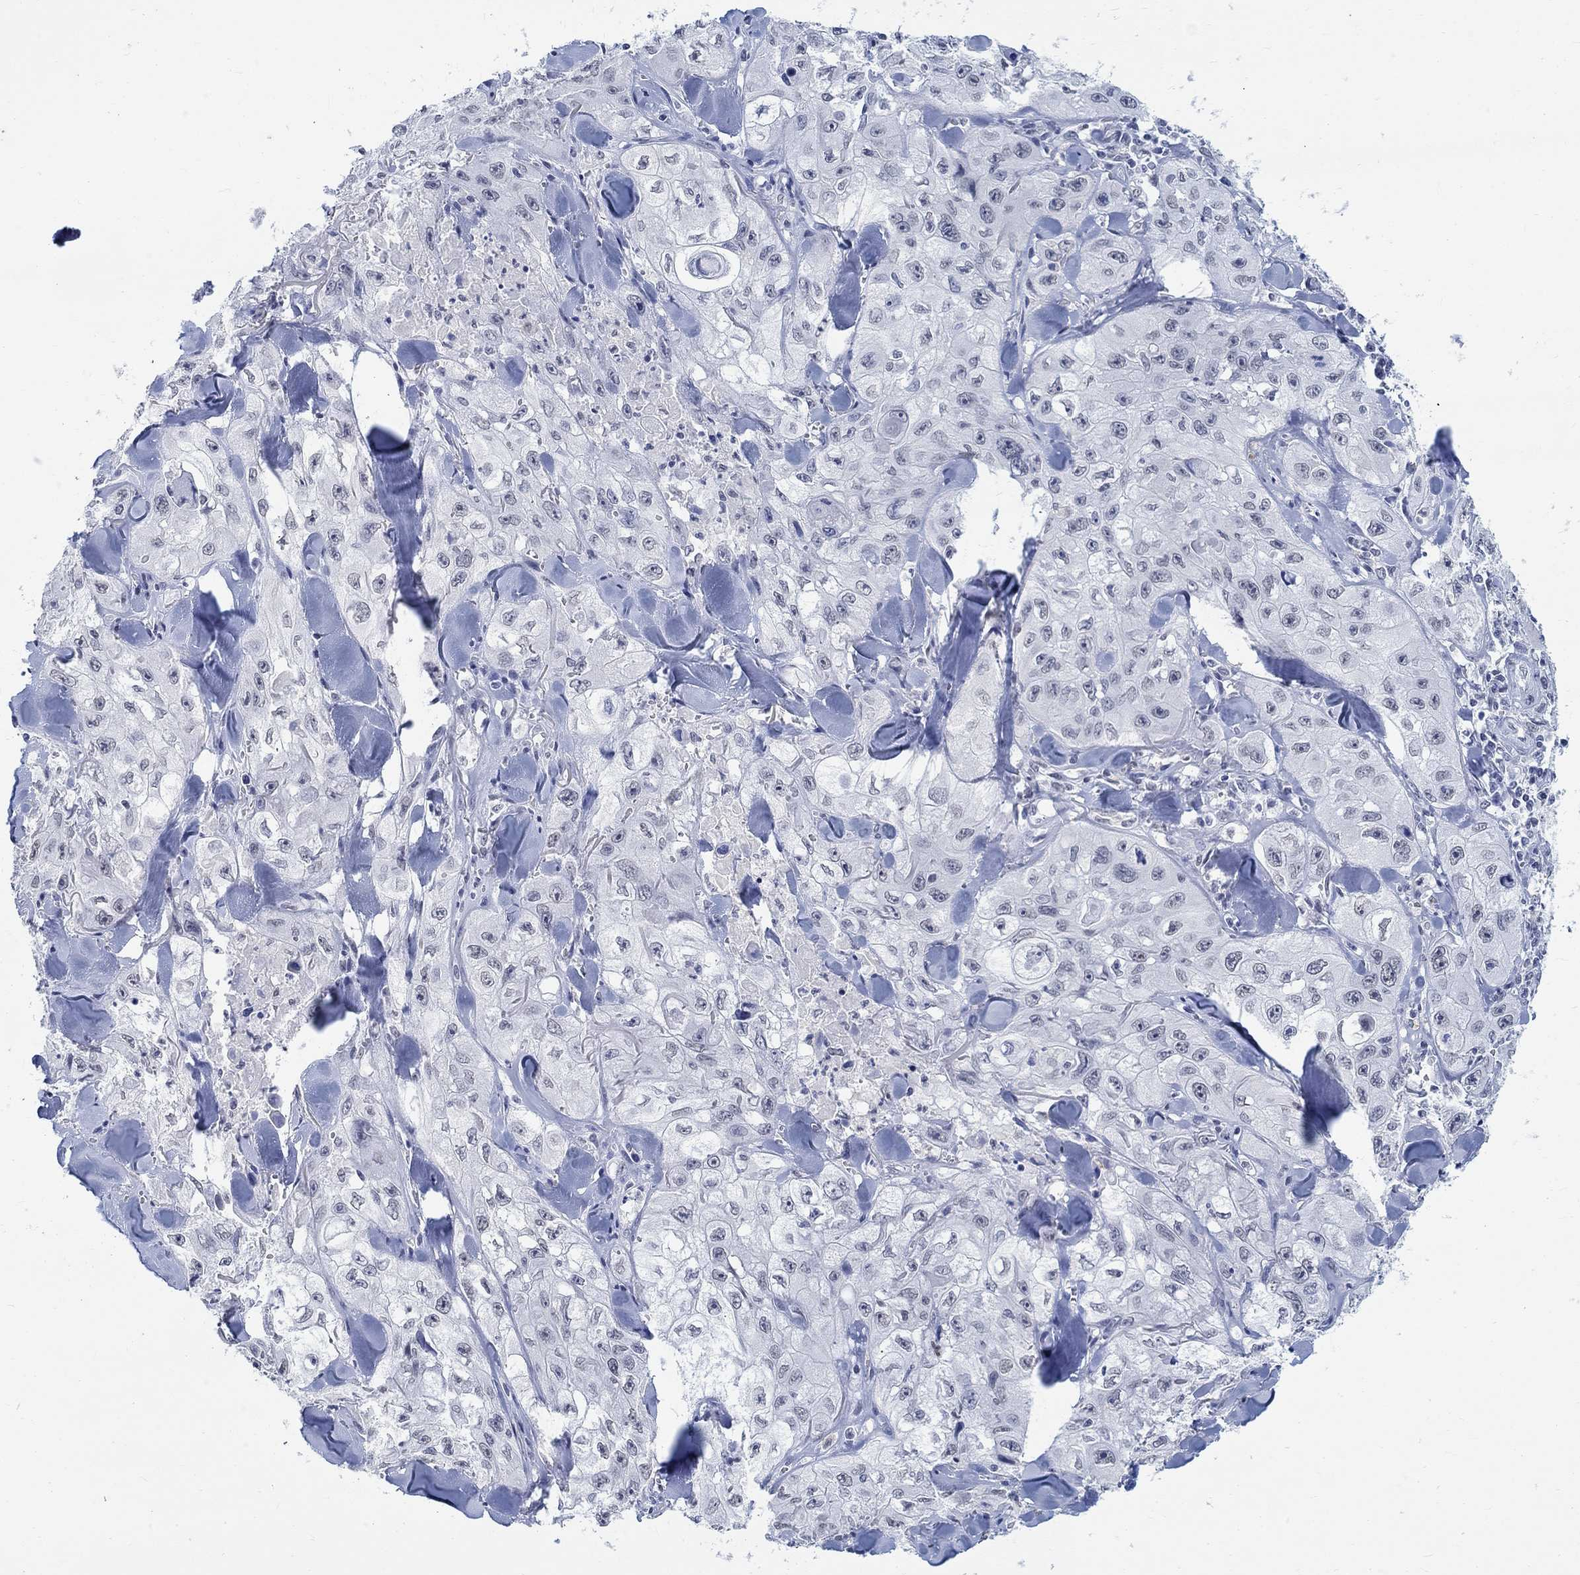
{"staining": {"intensity": "negative", "quantity": "none", "location": "none"}, "tissue": "skin cancer", "cell_type": "Tumor cells", "image_type": "cancer", "snomed": [{"axis": "morphology", "description": "Squamous cell carcinoma, NOS"}, {"axis": "topography", "description": "Skin"}, {"axis": "topography", "description": "Subcutis"}], "caption": "An immunohistochemistry (IHC) micrograph of skin squamous cell carcinoma is shown. There is no staining in tumor cells of skin squamous cell carcinoma. (DAB (3,3'-diaminobenzidine) immunohistochemistry with hematoxylin counter stain).", "gene": "ANKS1B", "patient": {"sex": "male", "age": 73}}